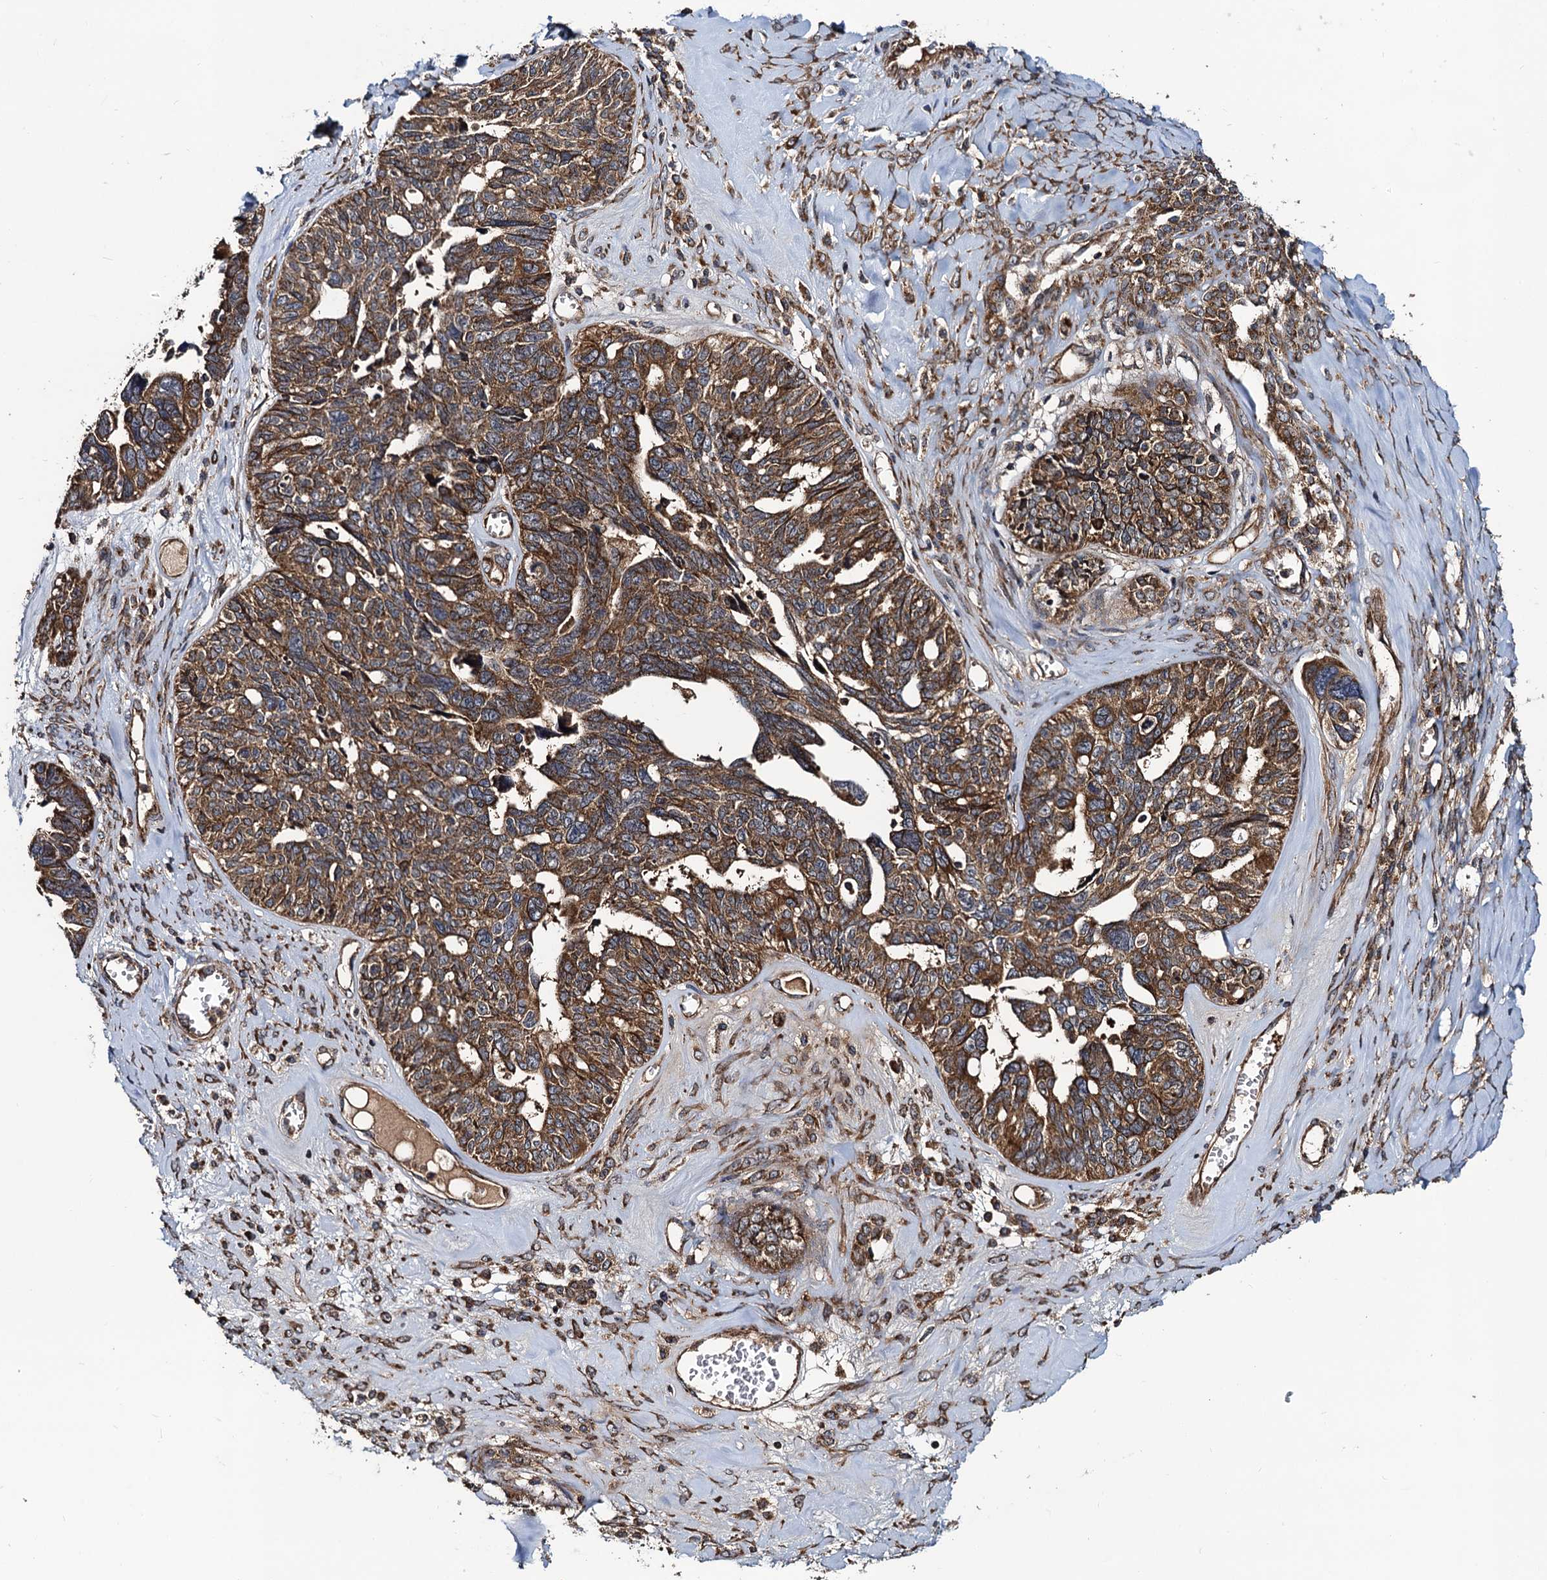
{"staining": {"intensity": "strong", "quantity": ">75%", "location": "cytoplasmic/membranous"}, "tissue": "ovarian cancer", "cell_type": "Tumor cells", "image_type": "cancer", "snomed": [{"axis": "morphology", "description": "Cystadenocarcinoma, serous, NOS"}, {"axis": "topography", "description": "Ovary"}], "caption": "Protein staining of ovarian cancer tissue demonstrates strong cytoplasmic/membranous staining in approximately >75% of tumor cells. Nuclei are stained in blue.", "gene": "NEK1", "patient": {"sex": "female", "age": 79}}